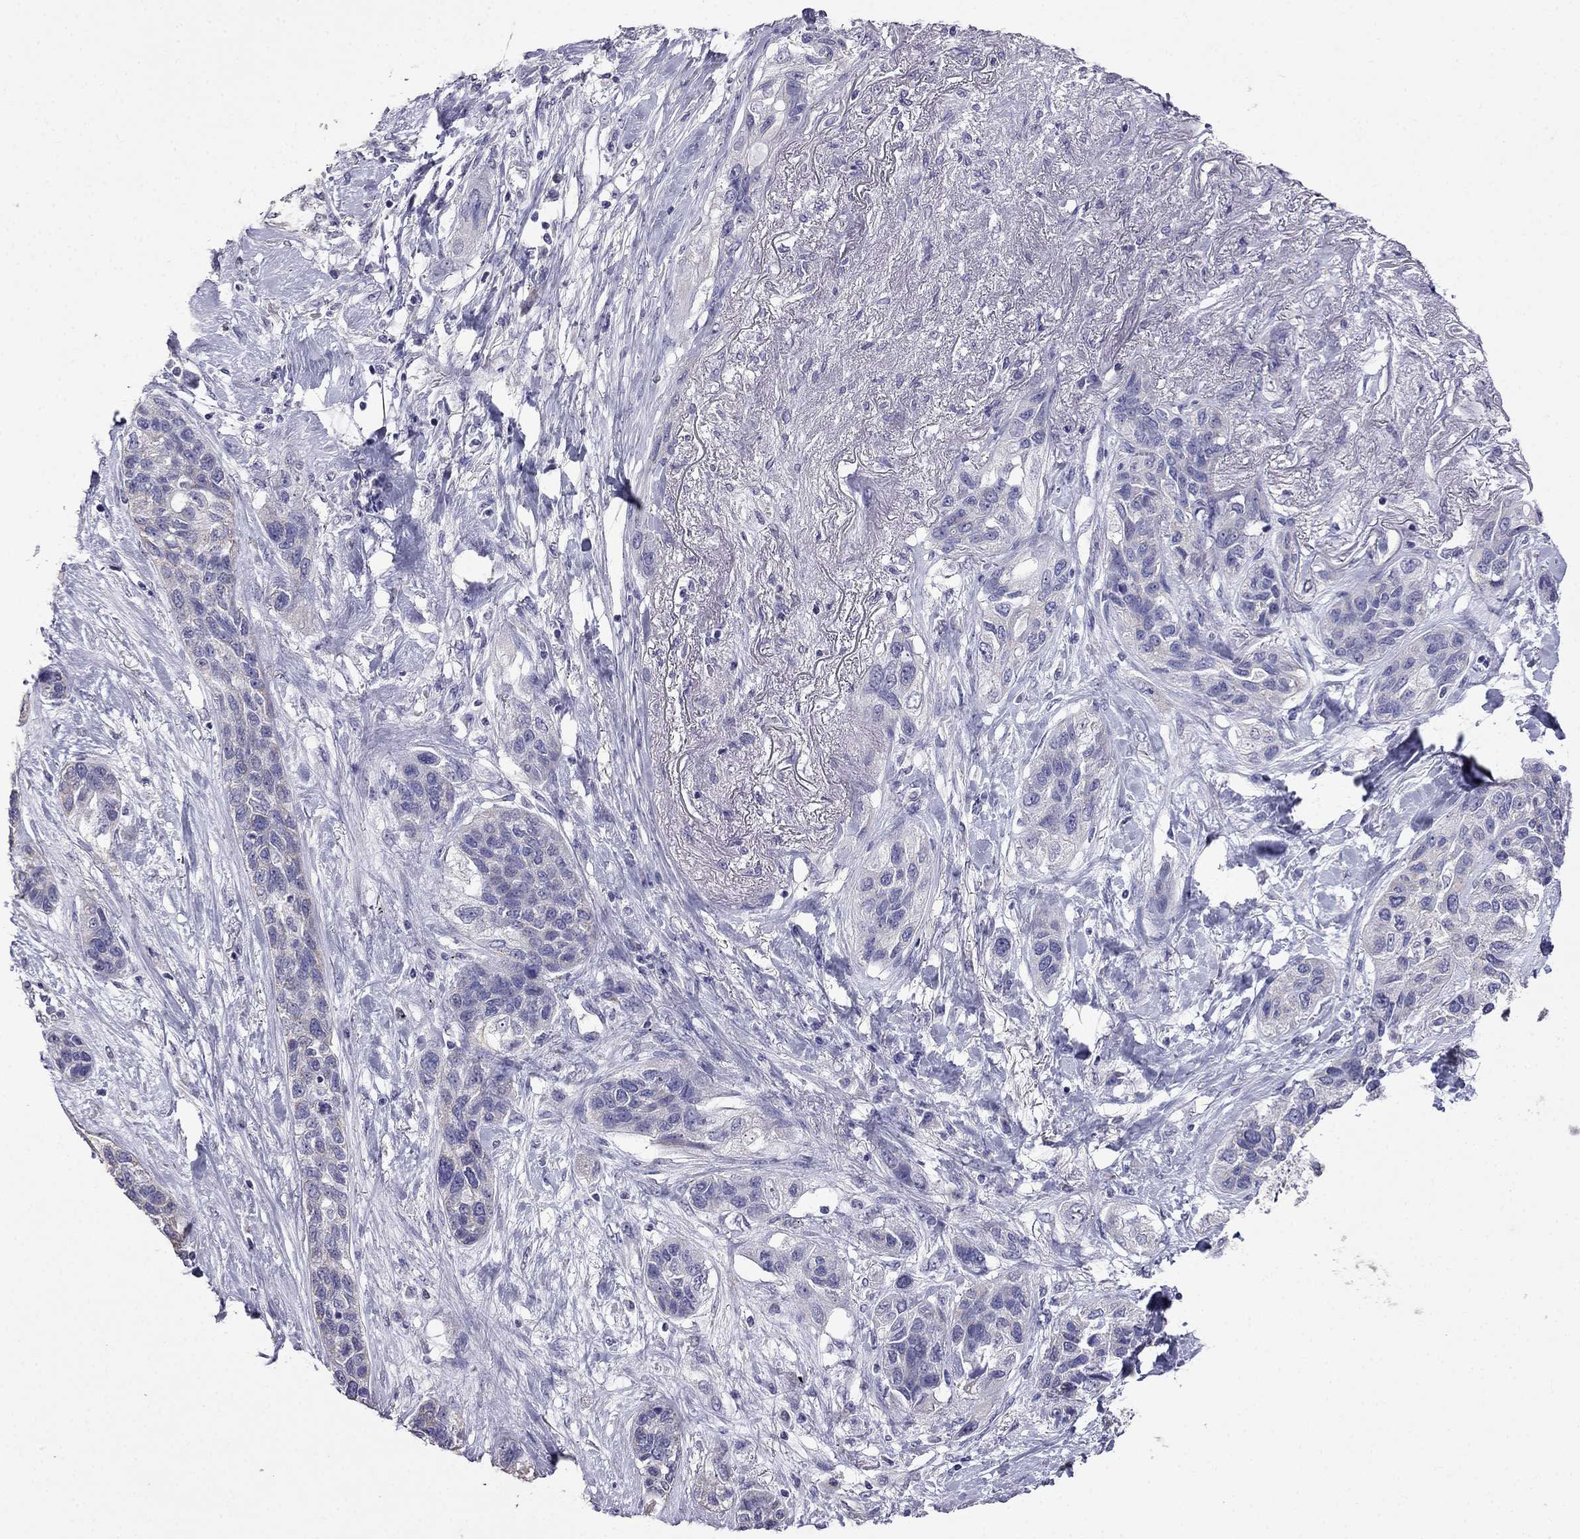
{"staining": {"intensity": "negative", "quantity": "none", "location": "none"}, "tissue": "lung cancer", "cell_type": "Tumor cells", "image_type": "cancer", "snomed": [{"axis": "morphology", "description": "Squamous cell carcinoma, NOS"}, {"axis": "topography", "description": "Lung"}], "caption": "Photomicrograph shows no protein expression in tumor cells of lung cancer tissue. Brightfield microscopy of IHC stained with DAB (3,3'-diaminobenzidine) (brown) and hematoxylin (blue), captured at high magnification.", "gene": "AK5", "patient": {"sex": "female", "age": 70}}